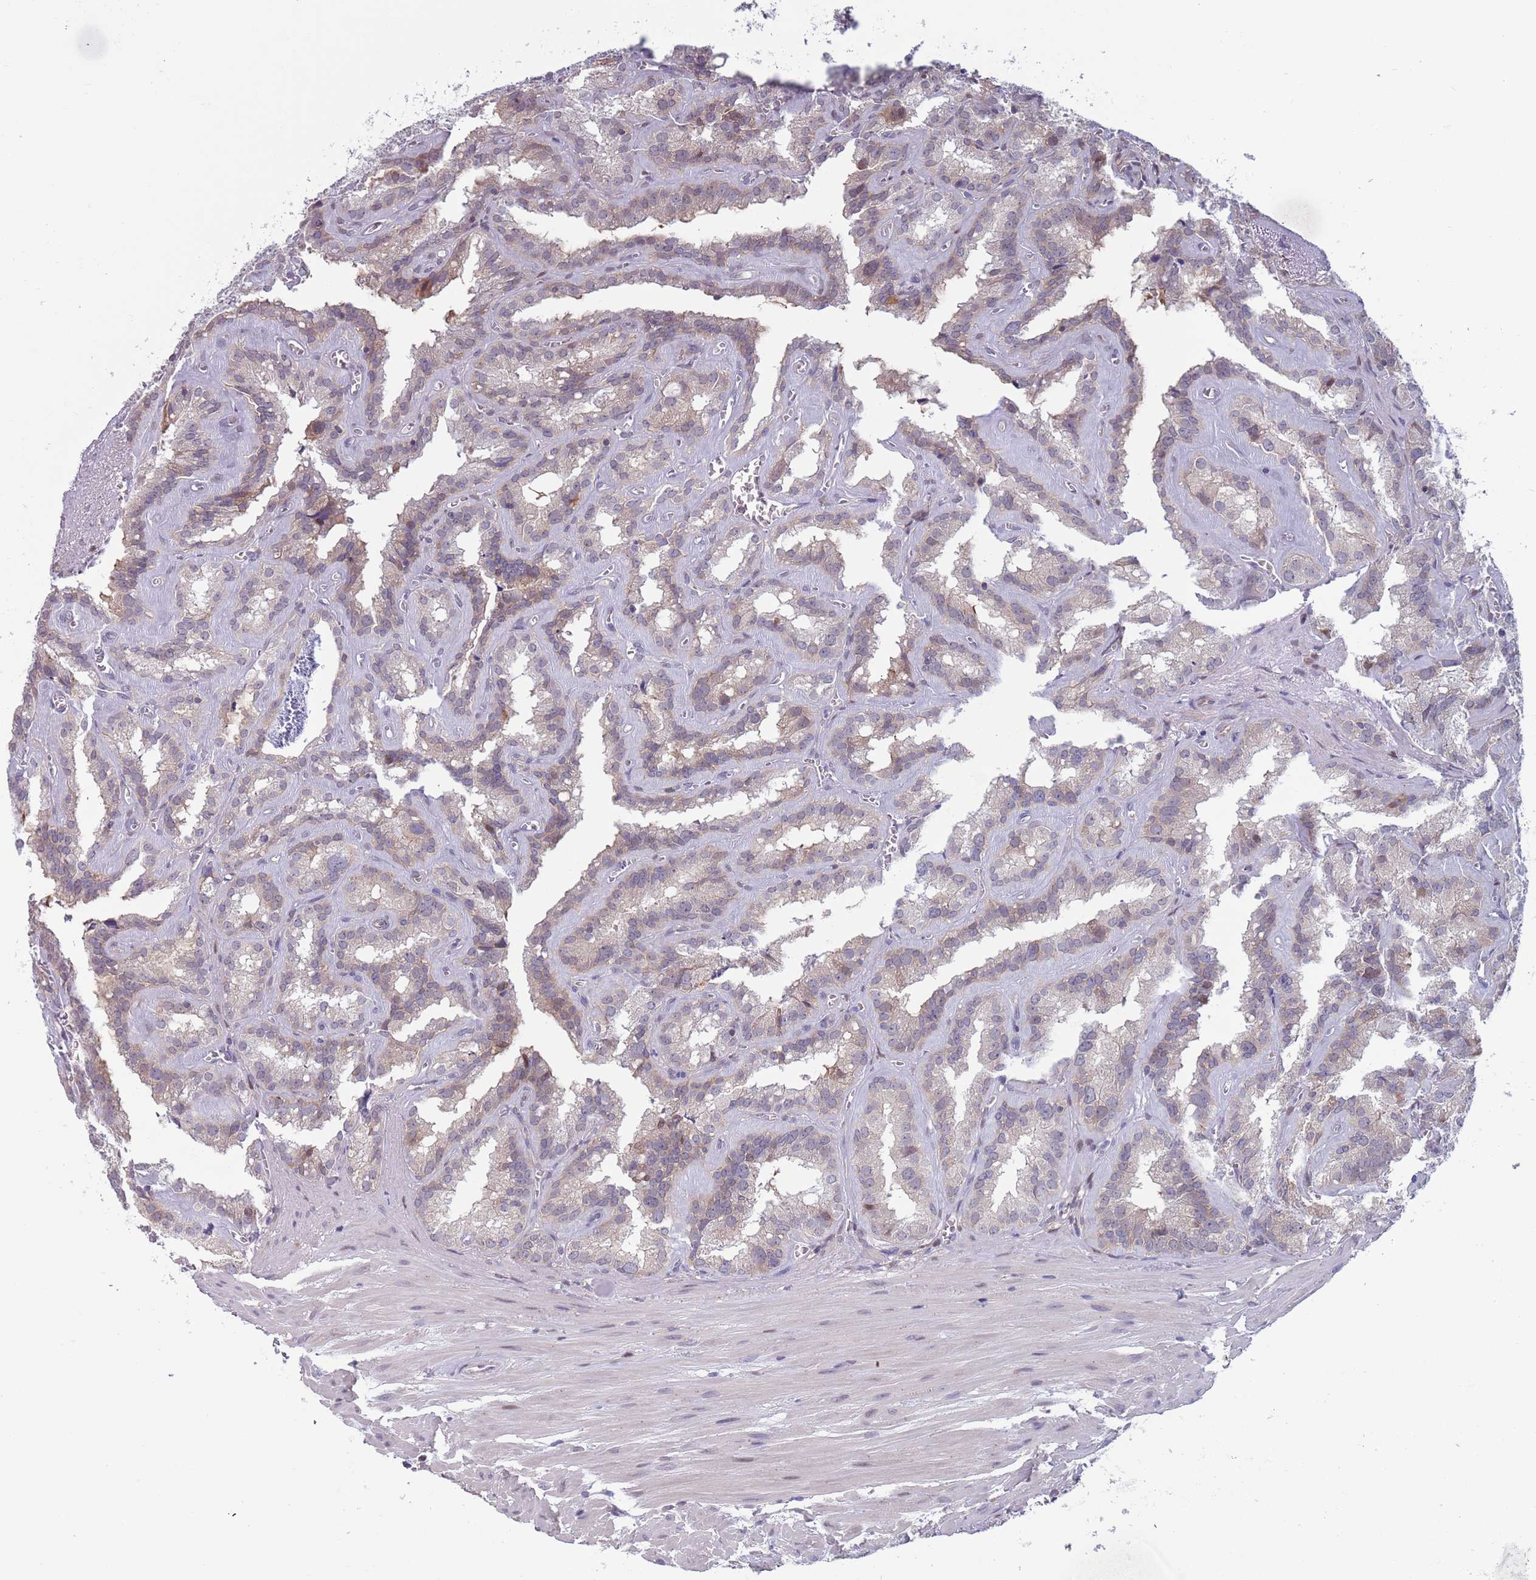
{"staining": {"intensity": "weak", "quantity": "<25%", "location": "cytoplasmic/membranous"}, "tissue": "seminal vesicle", "cell_type": "Glandular cells", "image_type": "normal", "snomed": [{"axis": "morphology", "description": "Normal tissue, NOS"}, {"axis": "topography", "description": "Prostate"}, {"axis": "topography", "description": "Seminal veicle"}], "caption": "This is an immunohistochemistry micrograph of unremarkable human seminal vesicle. There is no expression in glandular cells.", "gene": "CLNS1A", "patient": {"sex": "male", "age": 59}}